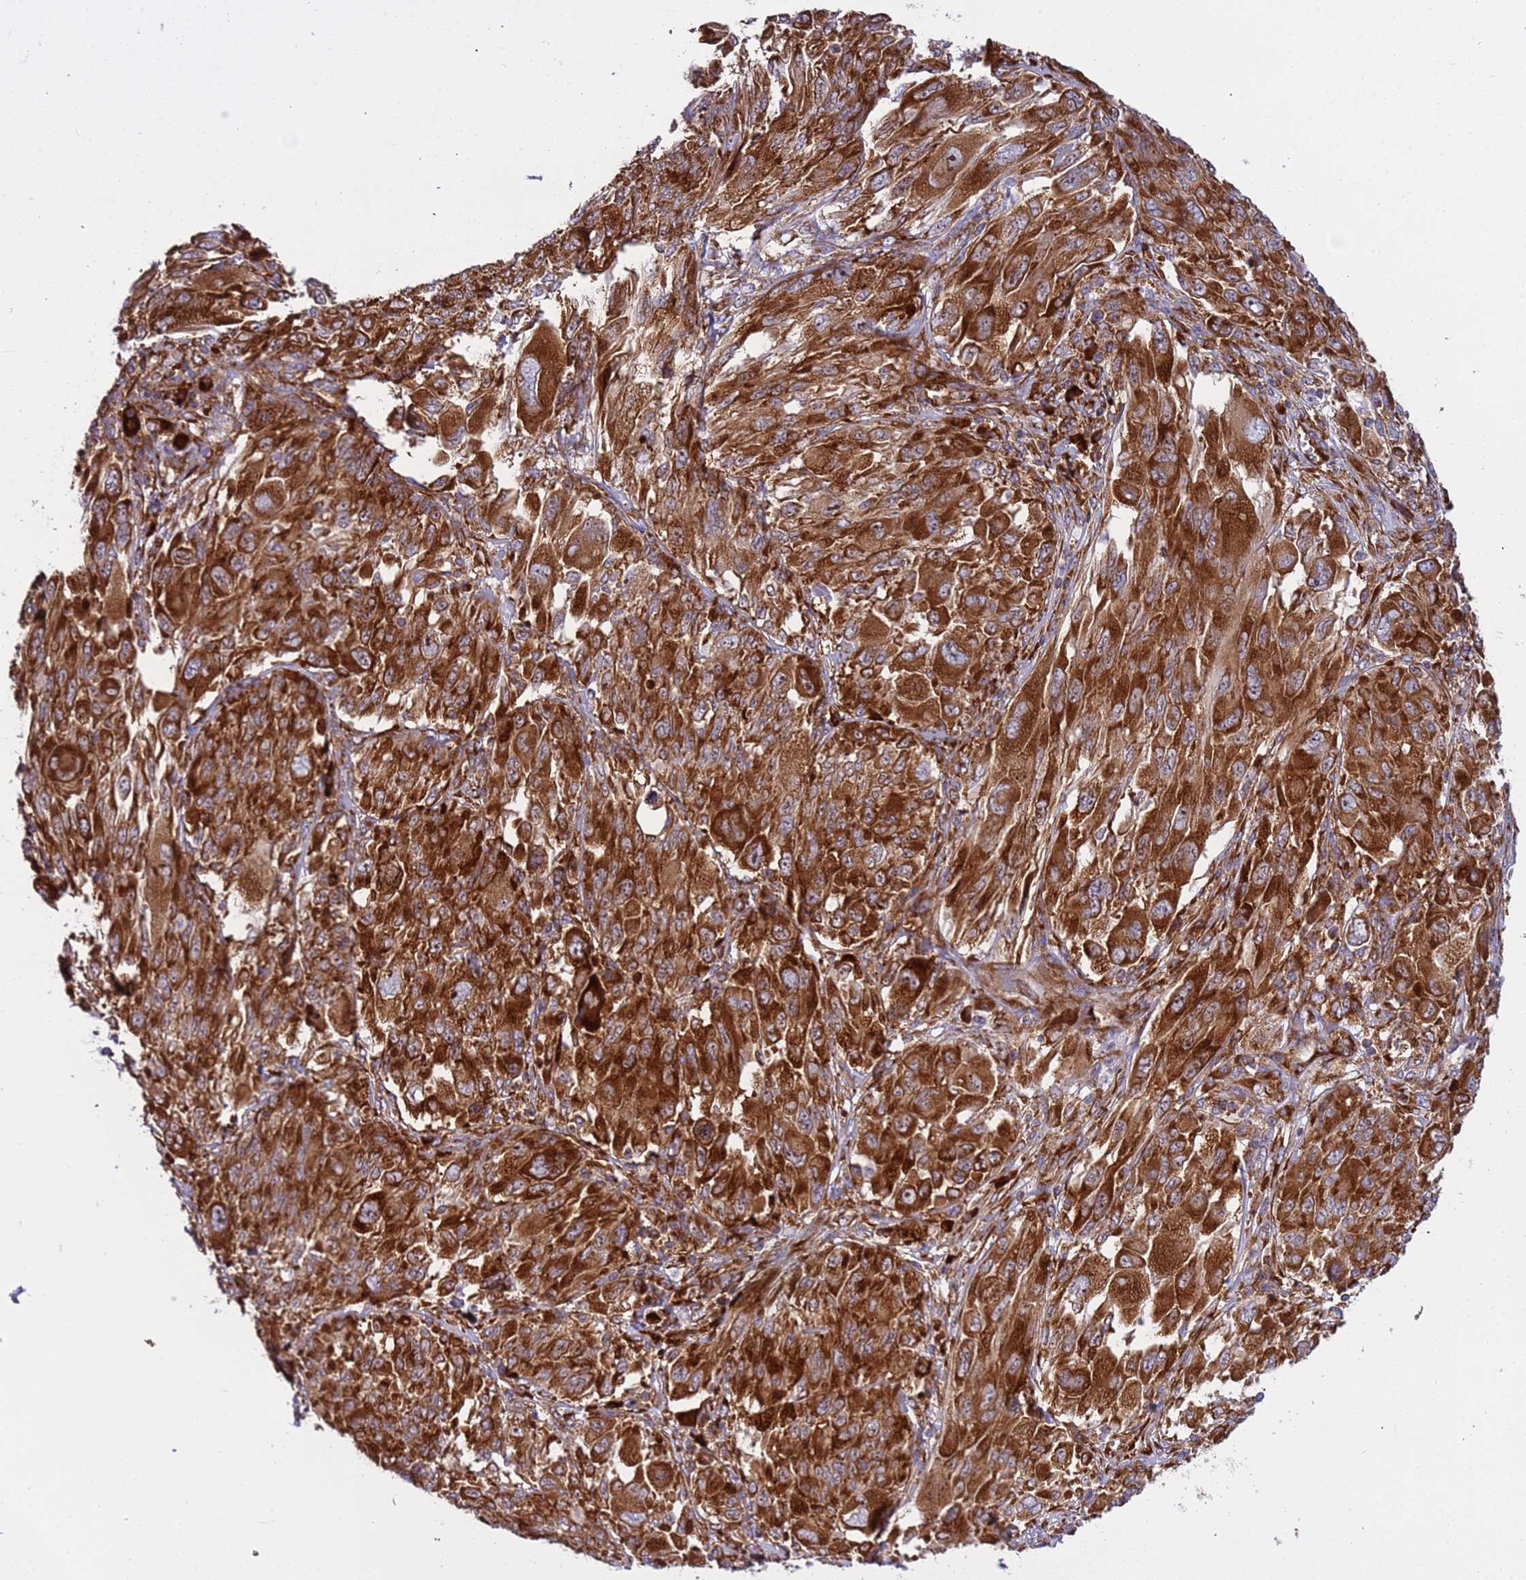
{"staining": {"intensity": "strong", "quantity": ">75%", "location": "cytoplasmic/membranous"}, "tissue": "melanoma", "cell_type": "Tumor cells", "image_type": "cancer", "snomed": [{"axis": "morphology", "description": "Malignant melanoma, NOS"}, {"axis": "topography", "description": "Skin"}], "caption": "Malignant melanoma was stained to show a protein in brown. There is high levels of strong cytoplasmic/membranous positivity in approximately >75% of tumor cells.", "gene": "RPL36", "patient": {"sex": "female", "age": 91}}